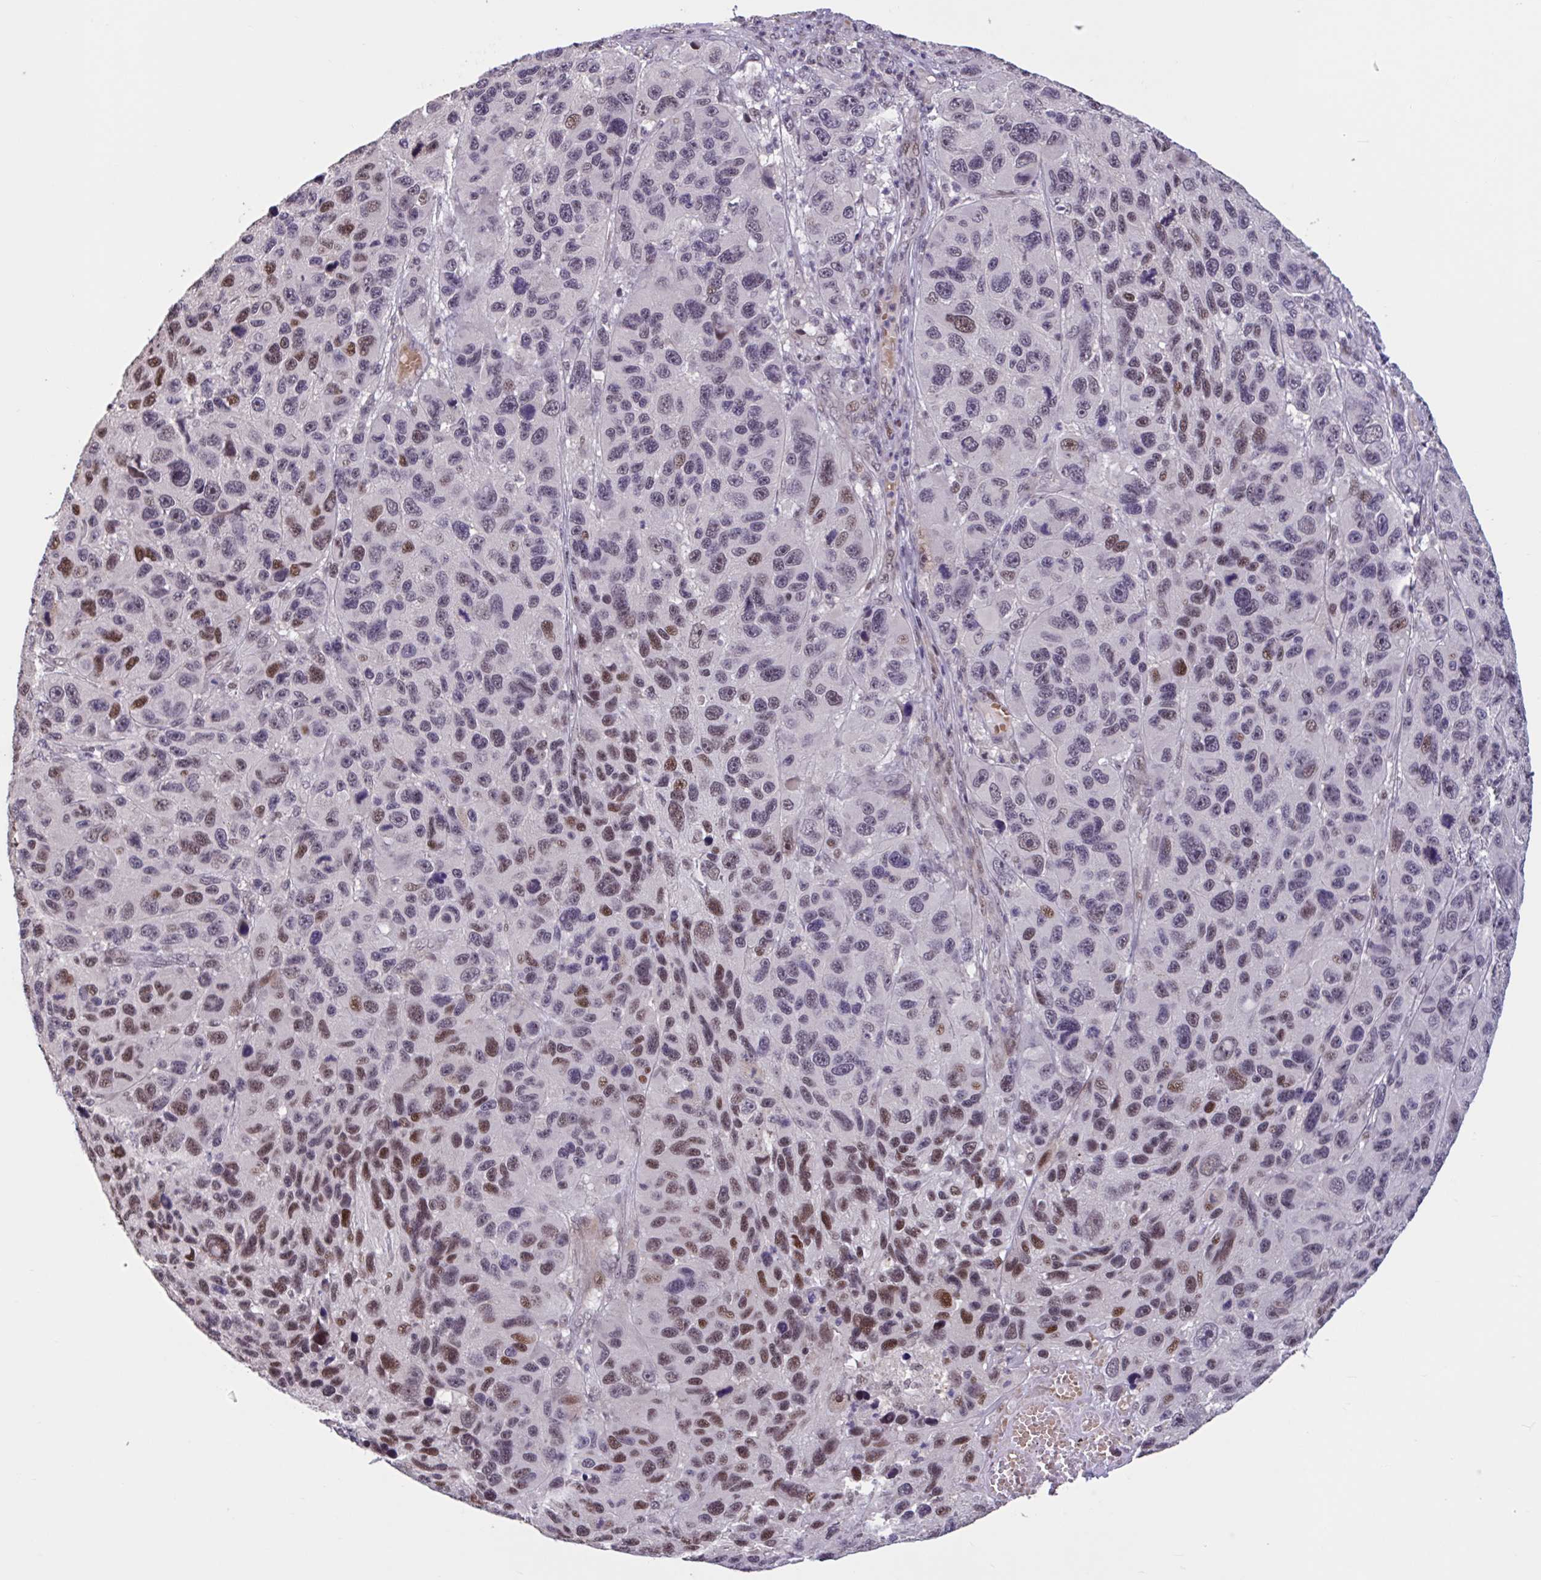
{"staining": {"intensity": "moderate", "quantity": "<25%", "location": "nuclear"}, "tissue": "melanoma", "cell_type": "Tumor cells", "image_type": "cancer", "snomed": [{"axis": "morphology", "description": "Malignant melanoma, NOS"}, {"axis": "topography", "description": "Skin"}], "caption": "DAB (3,3'-diaminobenzidine) immunohistochemical staining of melanoma demonstrates moderate nuclear protein positivity in about <25% of tumor cells. The staining is performed using DAB brown chromogen to label protein expression. The nuclei are counter-stained blue using hematoxylin.", "gene": "ZNF414", "patient": {"sex": "male", "age": 53}}